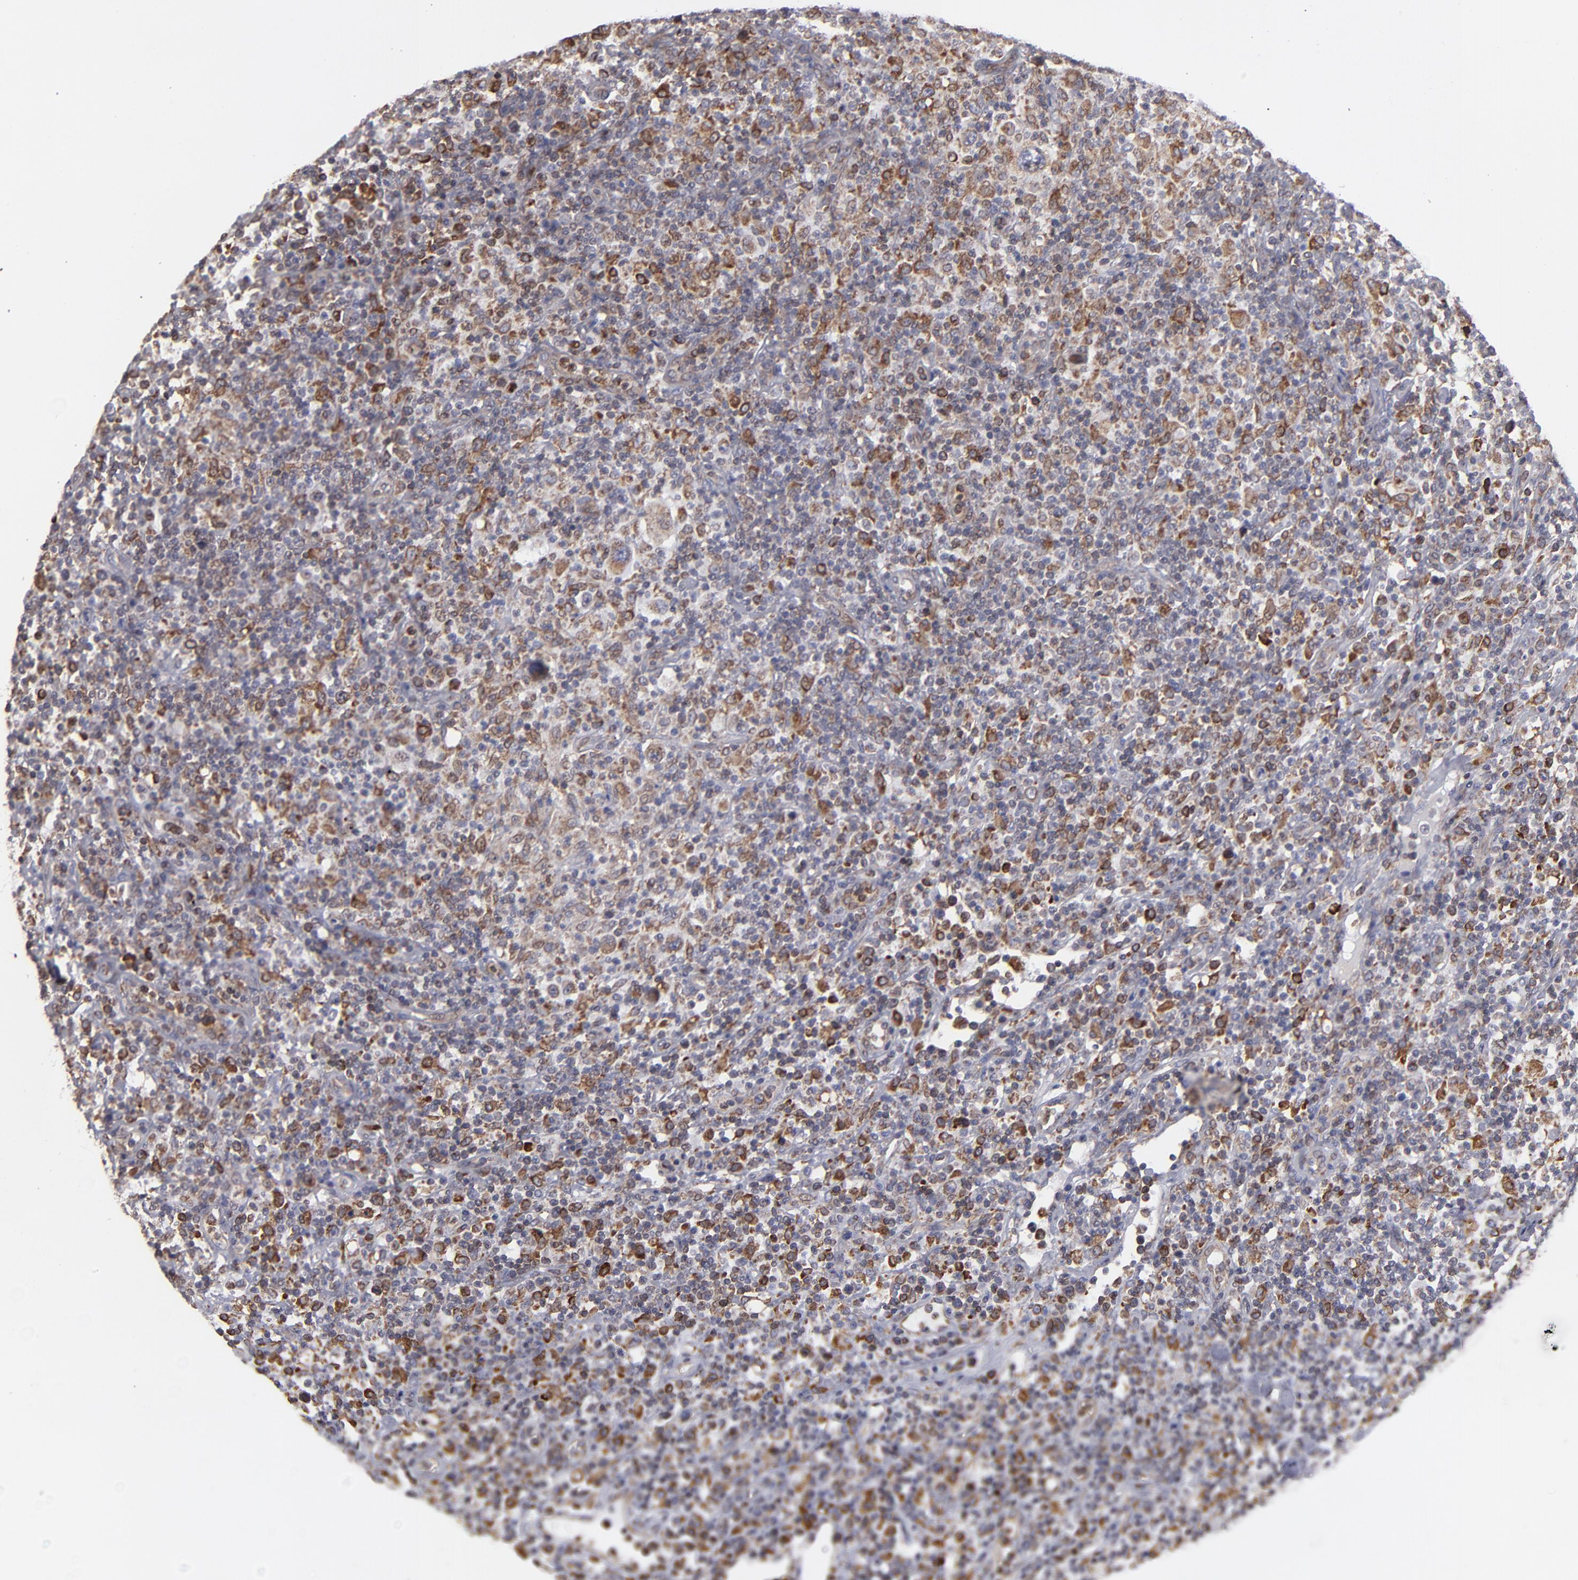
{"staining": {"intensity": "weak", "quantity": "25%-75%", "location": "cytoplasmic/membranous"}, "tissue": "lymphoma", "cell_type": "Tumor cells", "image_type": "cancer", "snomed": [{"axis": "morphology", "description": "Hodgkin's disease, NOS"}, {"axis": "topography", "description": "Lymph node"}], "caption": "There is low levels of weak cytoplasmic/membranous positivity in tumor cells of lymphoma, as demonstrated by immunohistochemical staining (brown color).", "gene": "TMX1", "patient": {"sex": "male", "age": 65}}